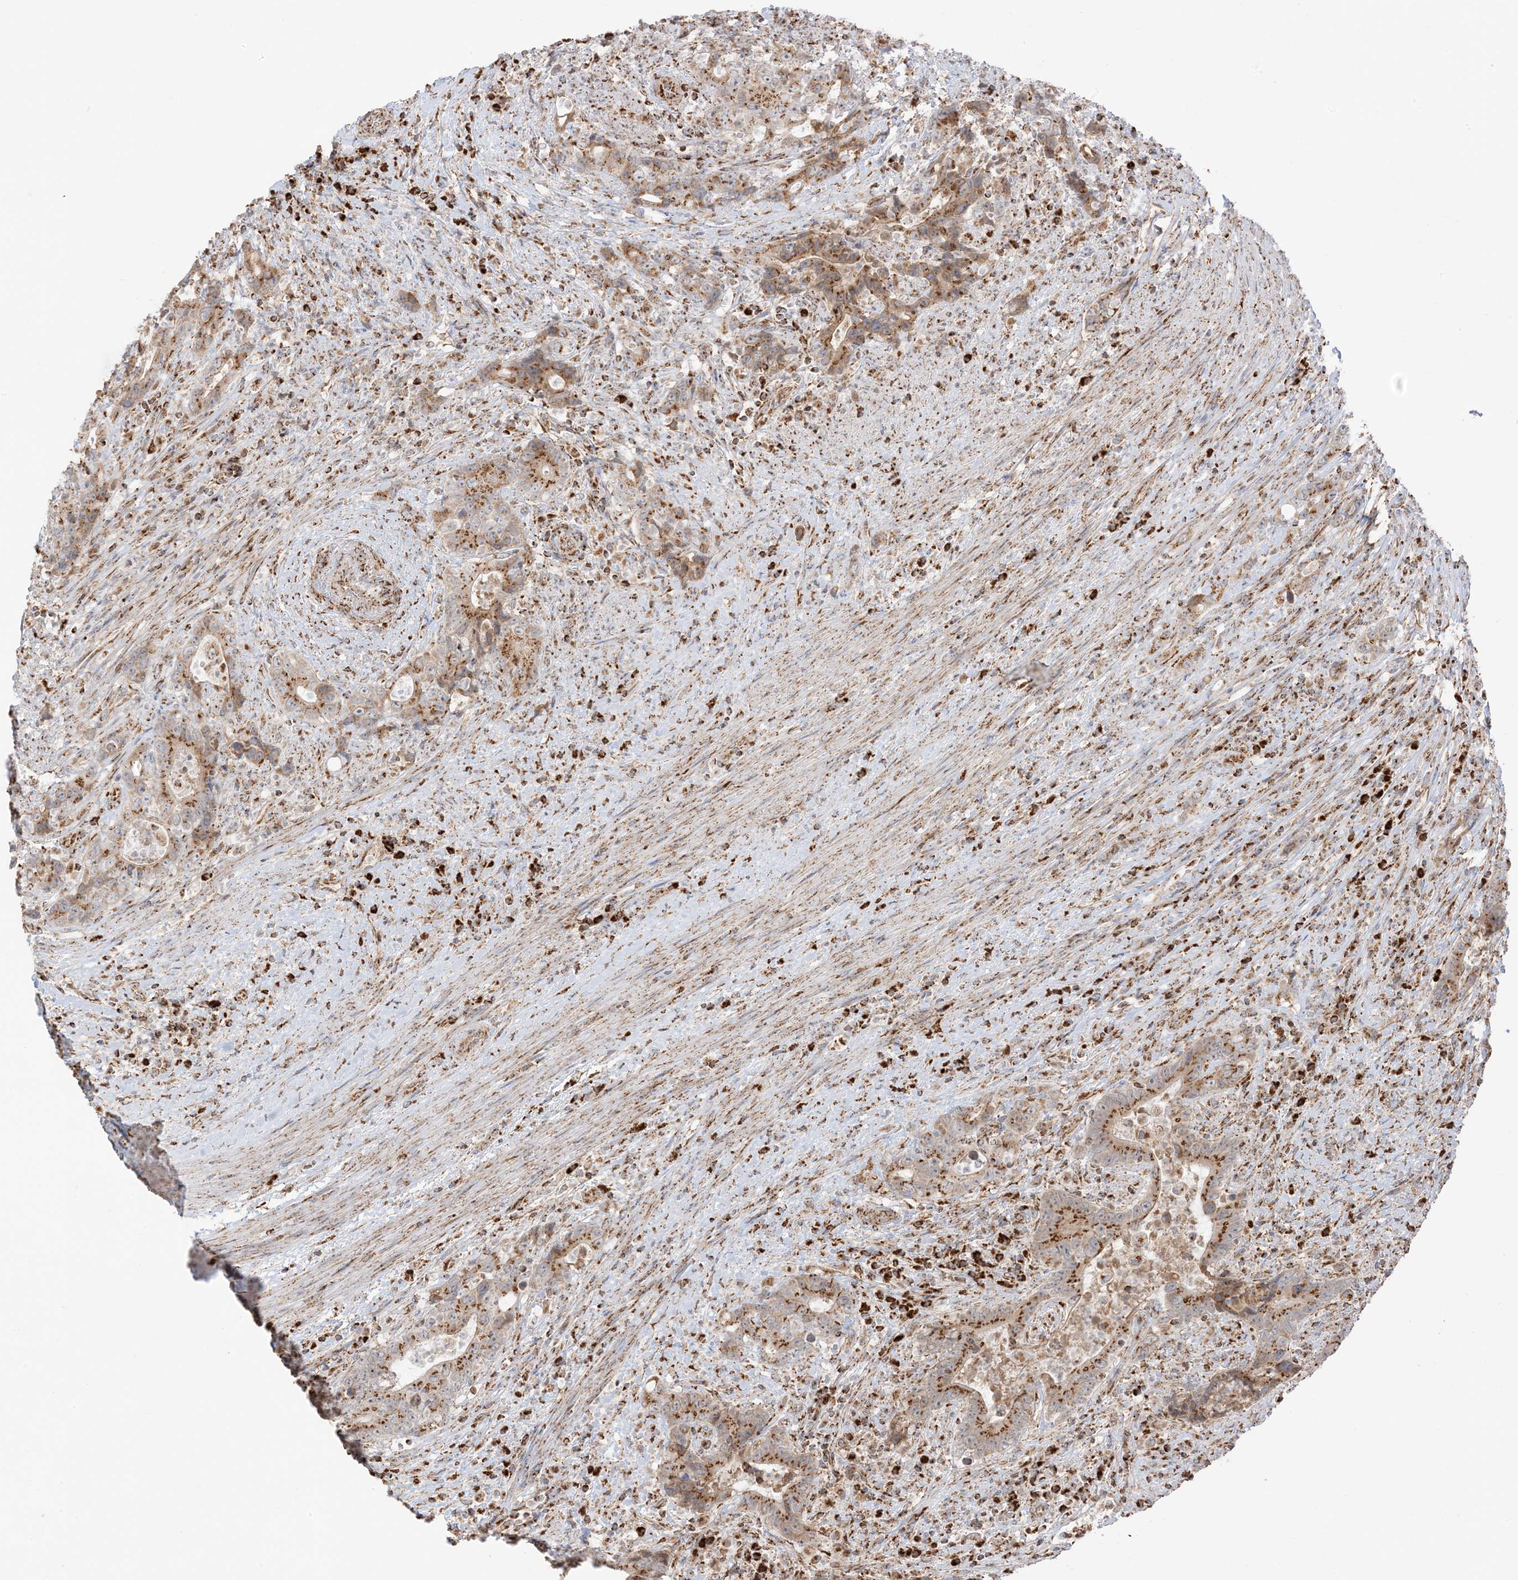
{"staining": {"intensity": "moderate", "quantity": ">75%", "location": "cytoplasmic/membranous"}, "tissue": "colorectal cancer", "cell_type": "Tumor cells", "image_type": "cancer", "snomed": [{"axis": "morphology", "description": "Adenocarcinoma, NOS"}, {"axis": "topography", "description": "Colon"}], "caption": "Colorectal cancer stained with a protein marker displays moderate staining in tumor cells.", "gene": "SLC25A12", "patient": {"sex": "female", "age": 75}}